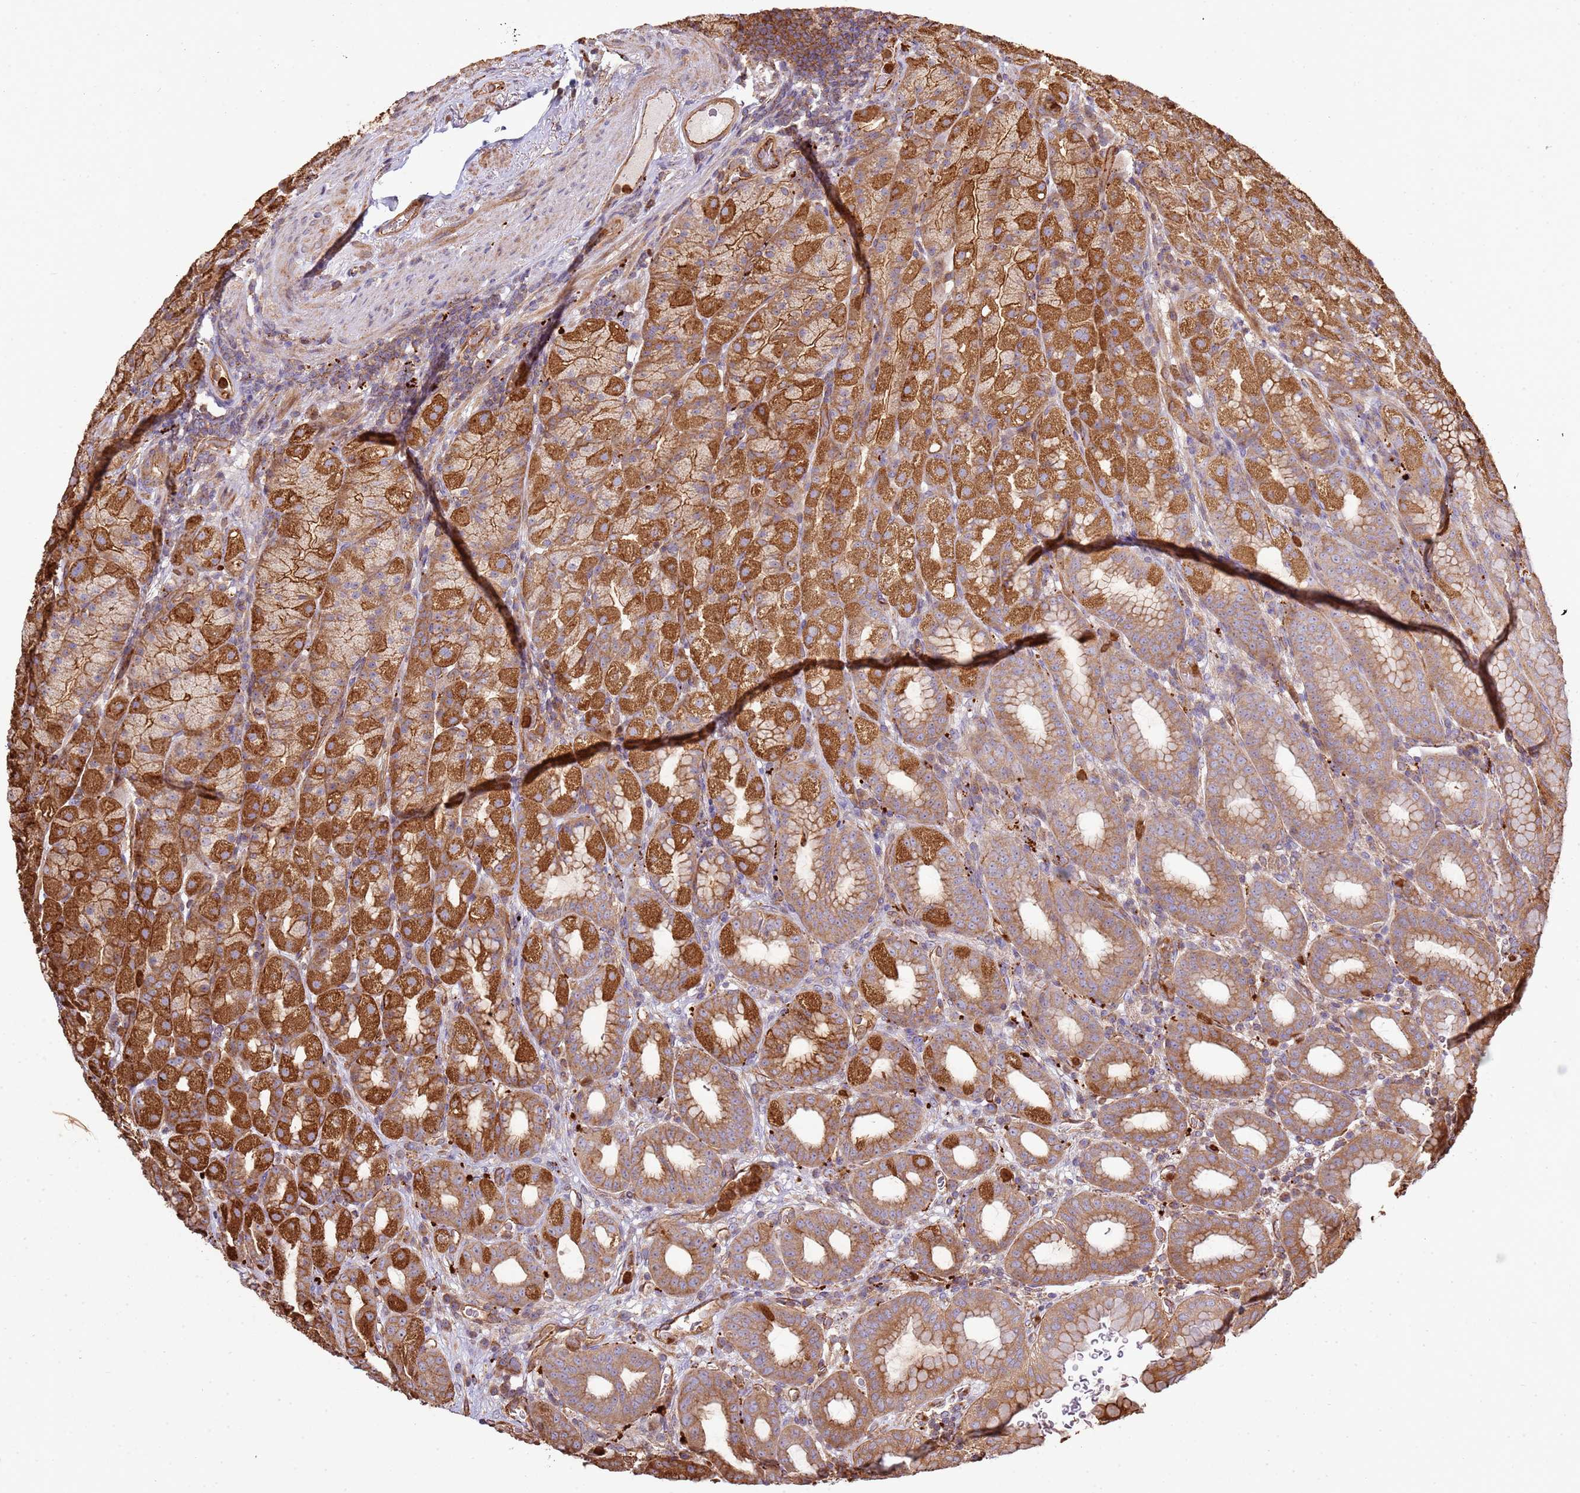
{"staining": {"intensity": "strong", "quantity": ">75%", "location": "cytoplasmic/membranous"}, "tissue": "stomach", "cell_type": "Glandular cells", "image_type": "normal", "snomed": [{"axis": "morphology", "description": "Normal tissue, NOS"}, {"axis": "topography", "description": "Stomach, upper"}, {"axis": "topography", "description": "Stomach"}], "caption": "Immunohistochemistry (DAB) staining of normal stomach exhibits strong cytoplasmic/membranous protein positivity in about >75% of glandular cells. (IHC, brightfield microscopy, high magnification).", "gene": "NDUFAF4", "patient": {"sex": "male", "age": 68}}